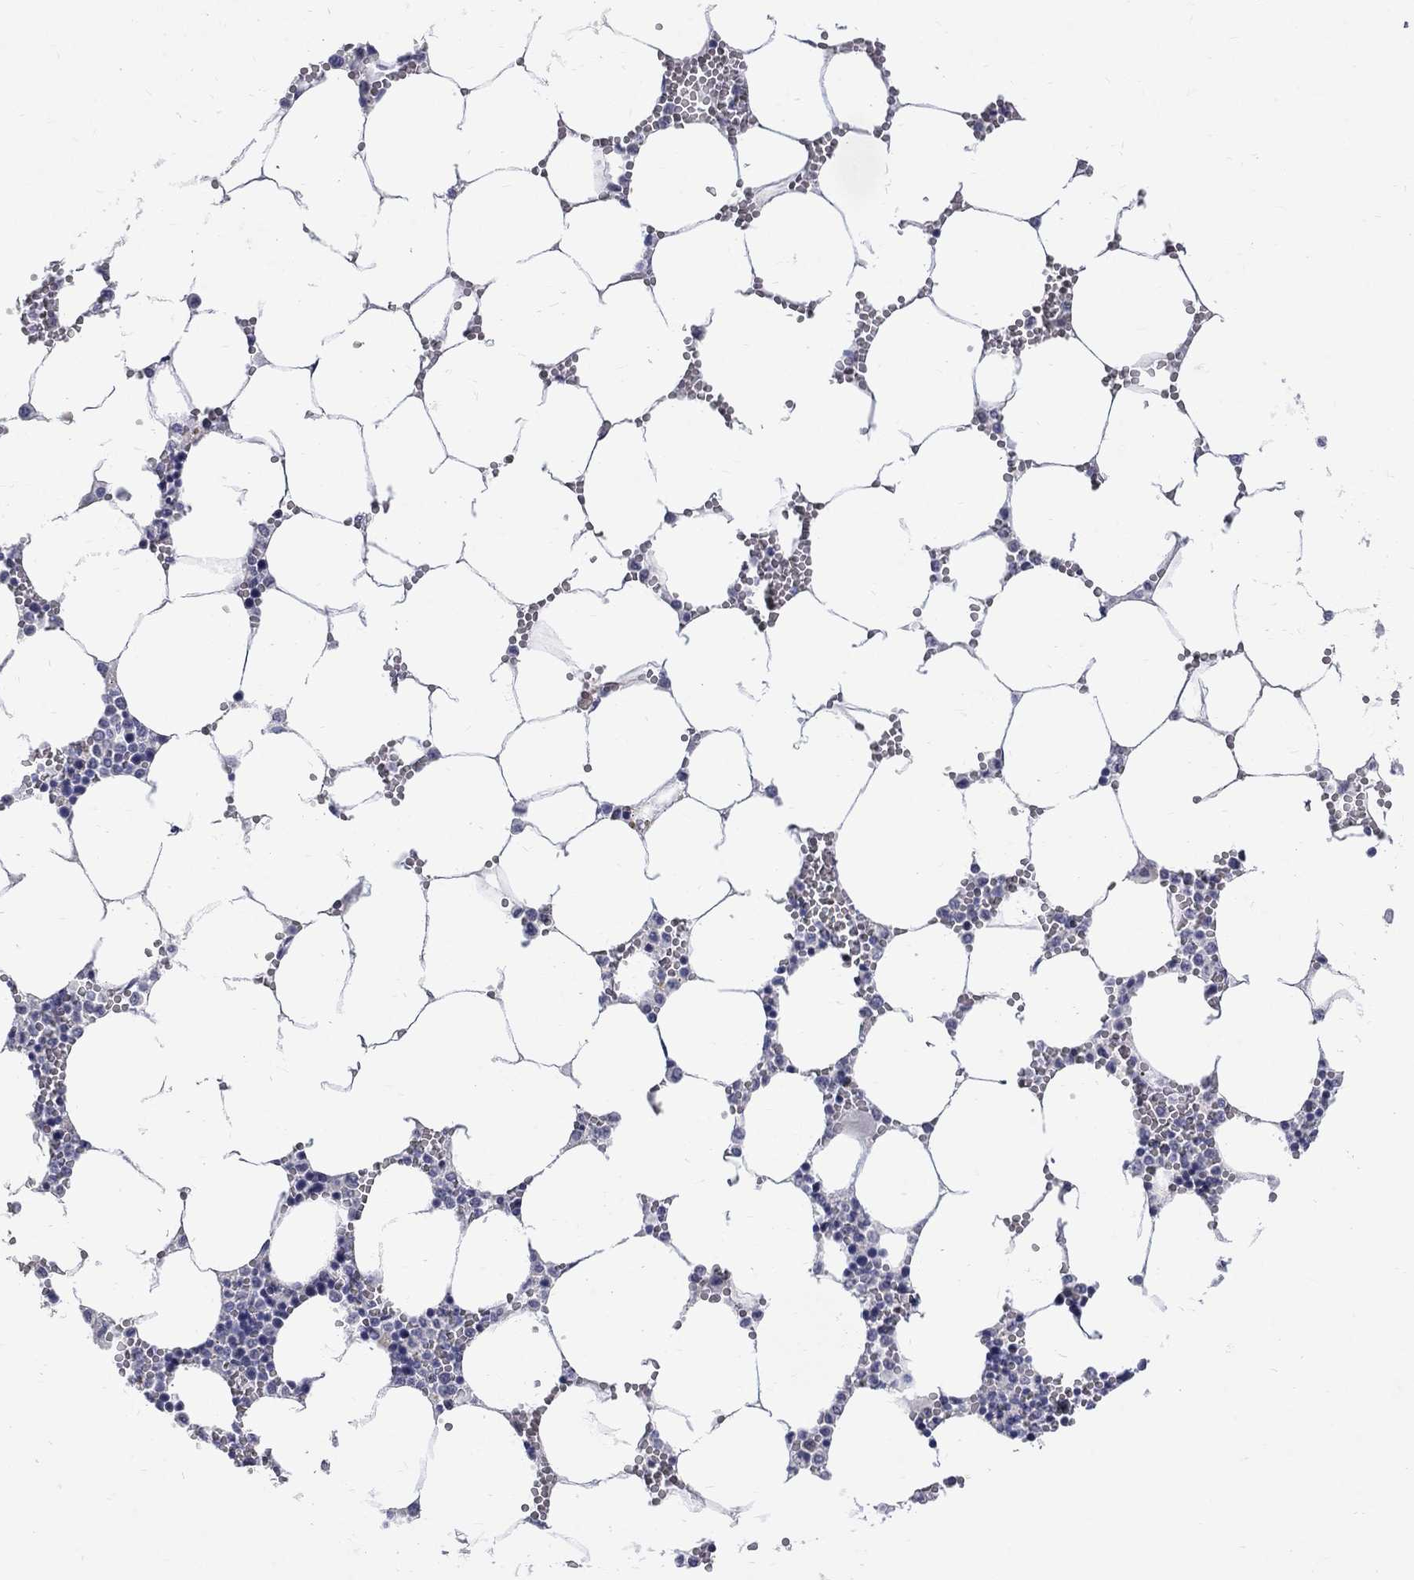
{"staining": {"intensity": "negative", "quantity": "none", "location": "none"}, "tissue": "bone marrow", "cell_type": "Hematopoietic cells", "image_type": "normal", "snomed": [{"axis": "morphology", "description": "Normal tissue, NOS"}, {"axis": "topography", "description": "Bone marrow"}], "caption": "Hematopoietic cells show no significant expression in normal bone marrow.", "gene": "CTNND2", "patient": {"sex": "female", "age": 64}}